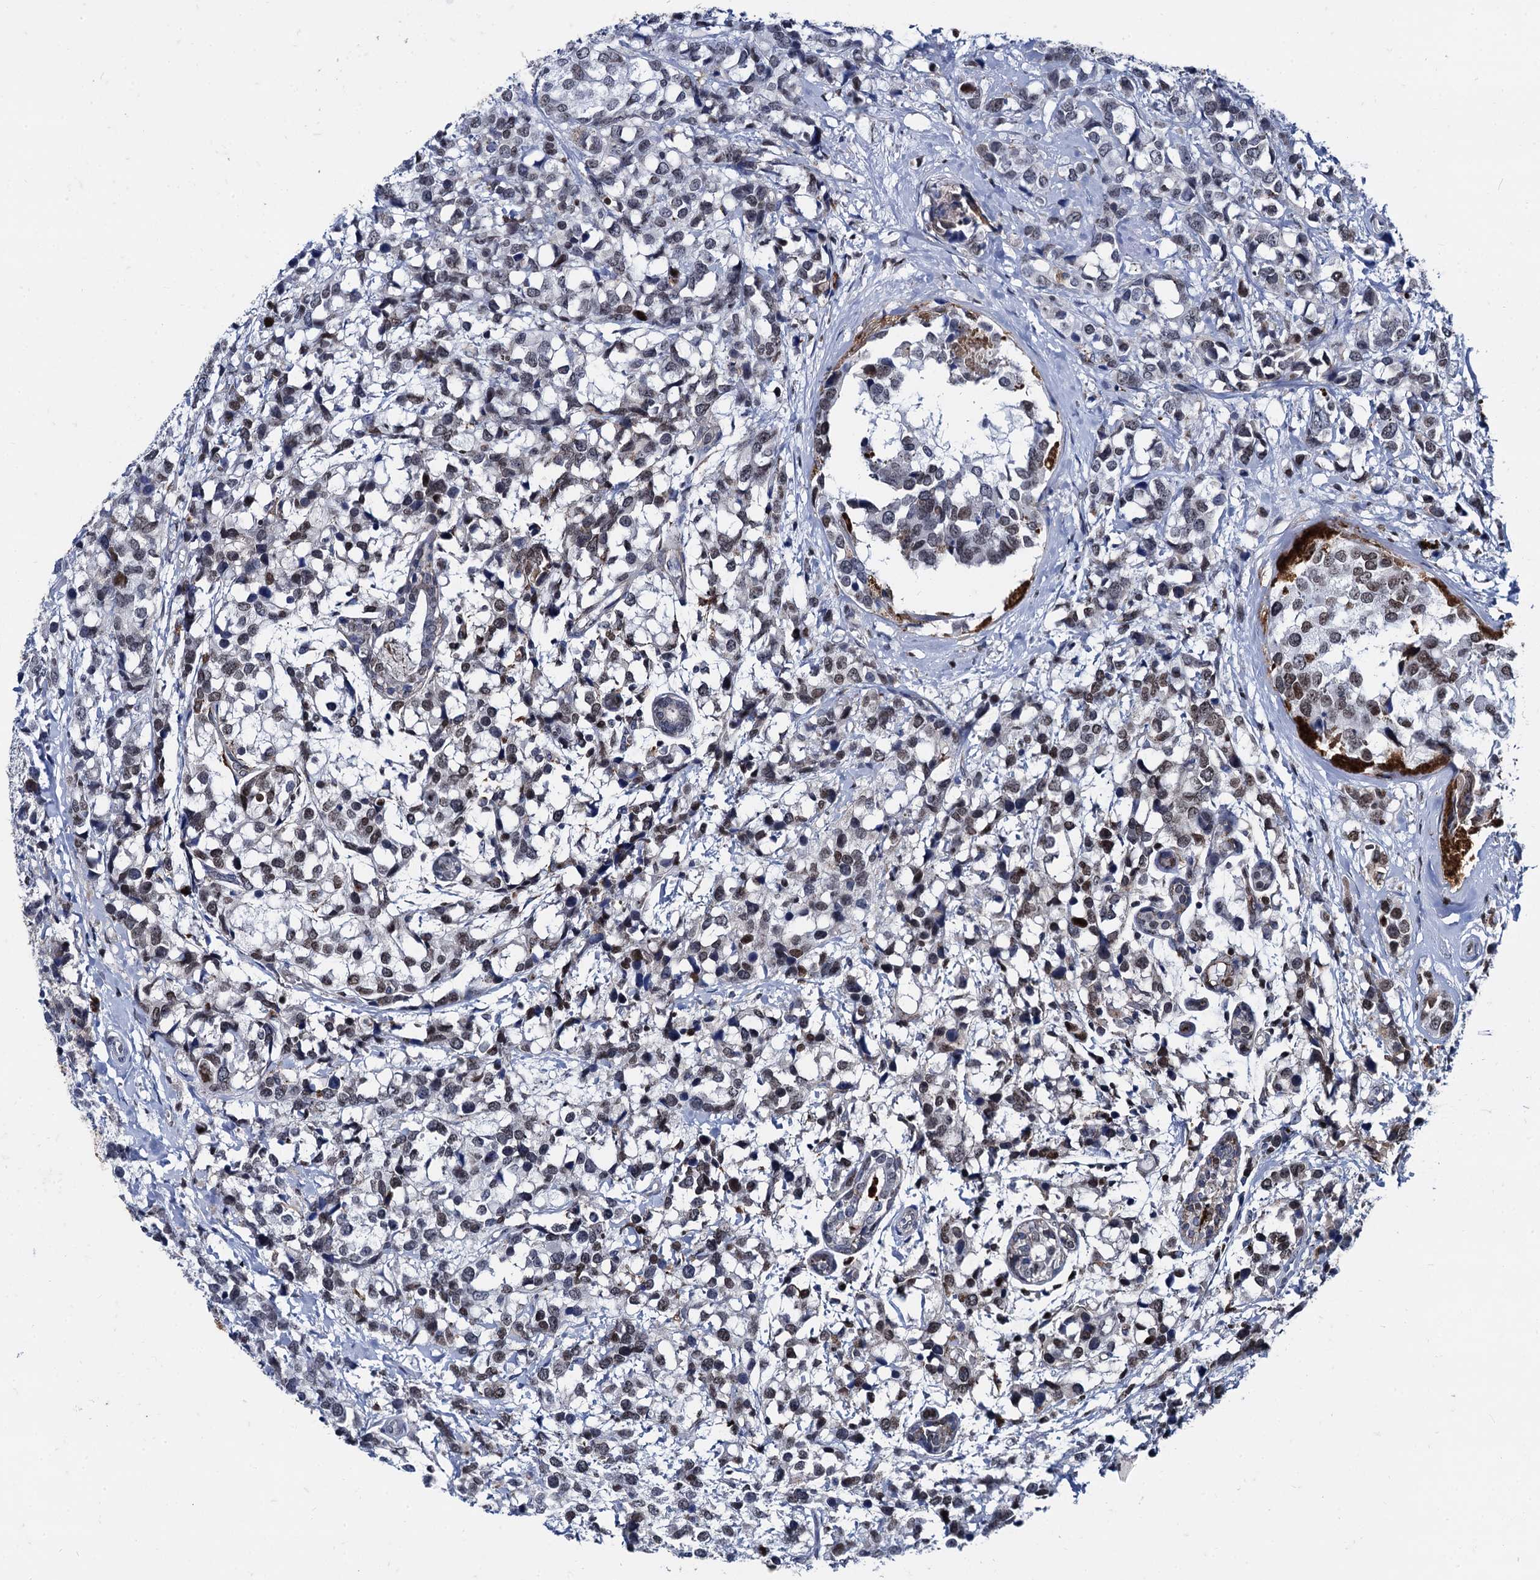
{"staining": {"intensity": "moderate", "quantity": "<25%", "location": "nuclear"}, "tissue": "breast cancer", "cell_type": "Tumor cells", "image_type": "cancer", "snomed": [{"axis": "morphology", "description": "Lobular carcinoma"}, {"axis": "topography", "description": "Breast"}], "caption": "DAB (3,3'-diaminobenzidine) immunohistochemical staining of breast cancer shows moderate nuclear protein expression in approximately <25% of tumor cells.", "gene": "APOD", "patient": {"sex": "female", "age": 59}}